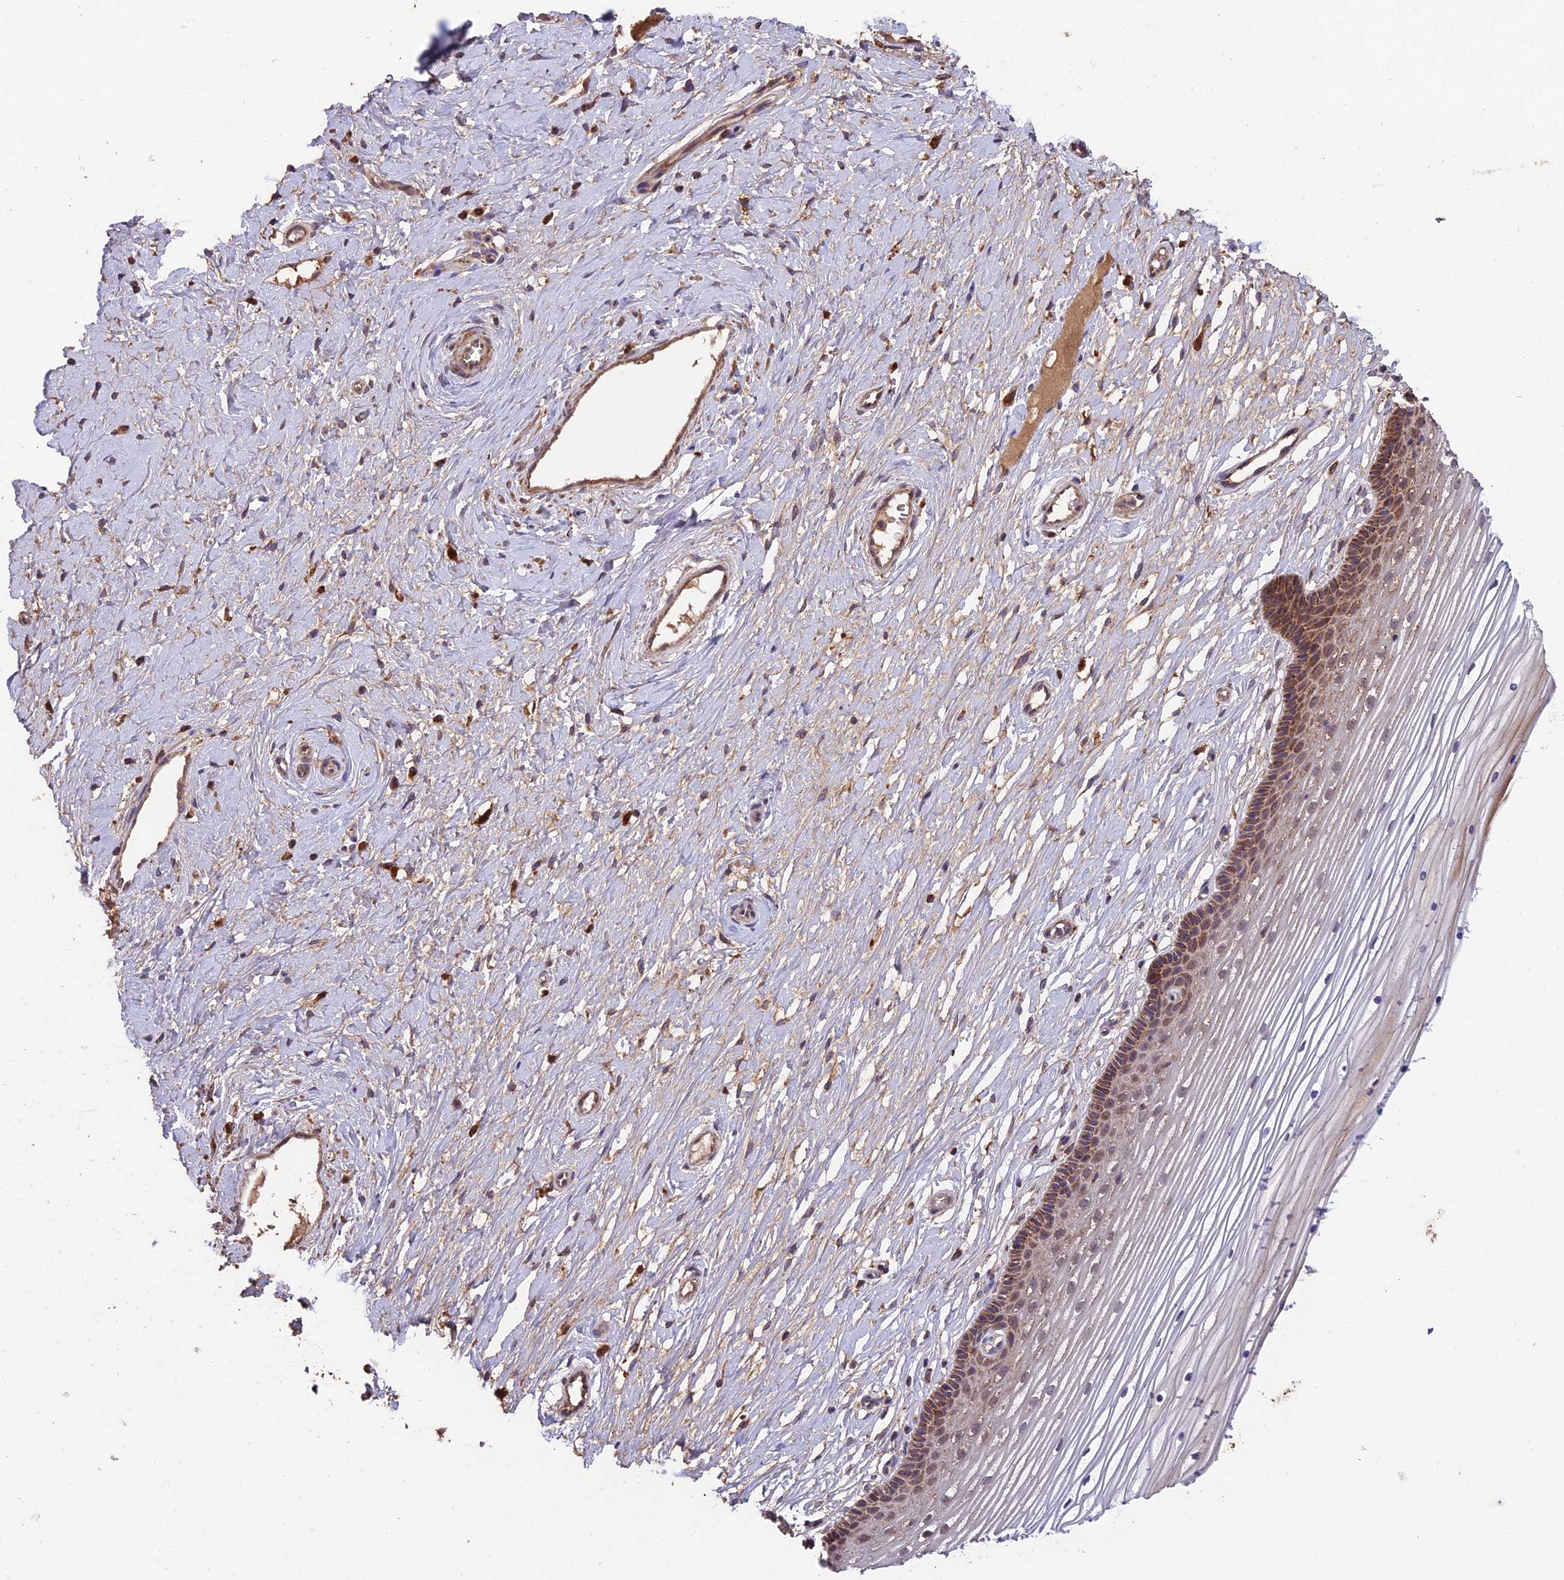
{"staining": {"intensity": "moderate", "quantity": "25%-75%", "location": "cytoplasmic/membranous"}, "tissue": "vagina", "cell_type": "Squamous epithelial cells", "image_type": "normal", "snomed": [{"axis": "morphology", "description": "Normal tissue, NOS"}, {"axis": "topography", "description": "Vagina"}, {"axis": "topography", "description": "Cervix"}], "caption": "Brown immunohistochemical staining in benign vagina reveals moderate cytoplasmic/membranous positivity in about 25%-75% of squamous epithelial cells.", "gene": "IFT22", "patient": {"sex": "female", "age": 40}}